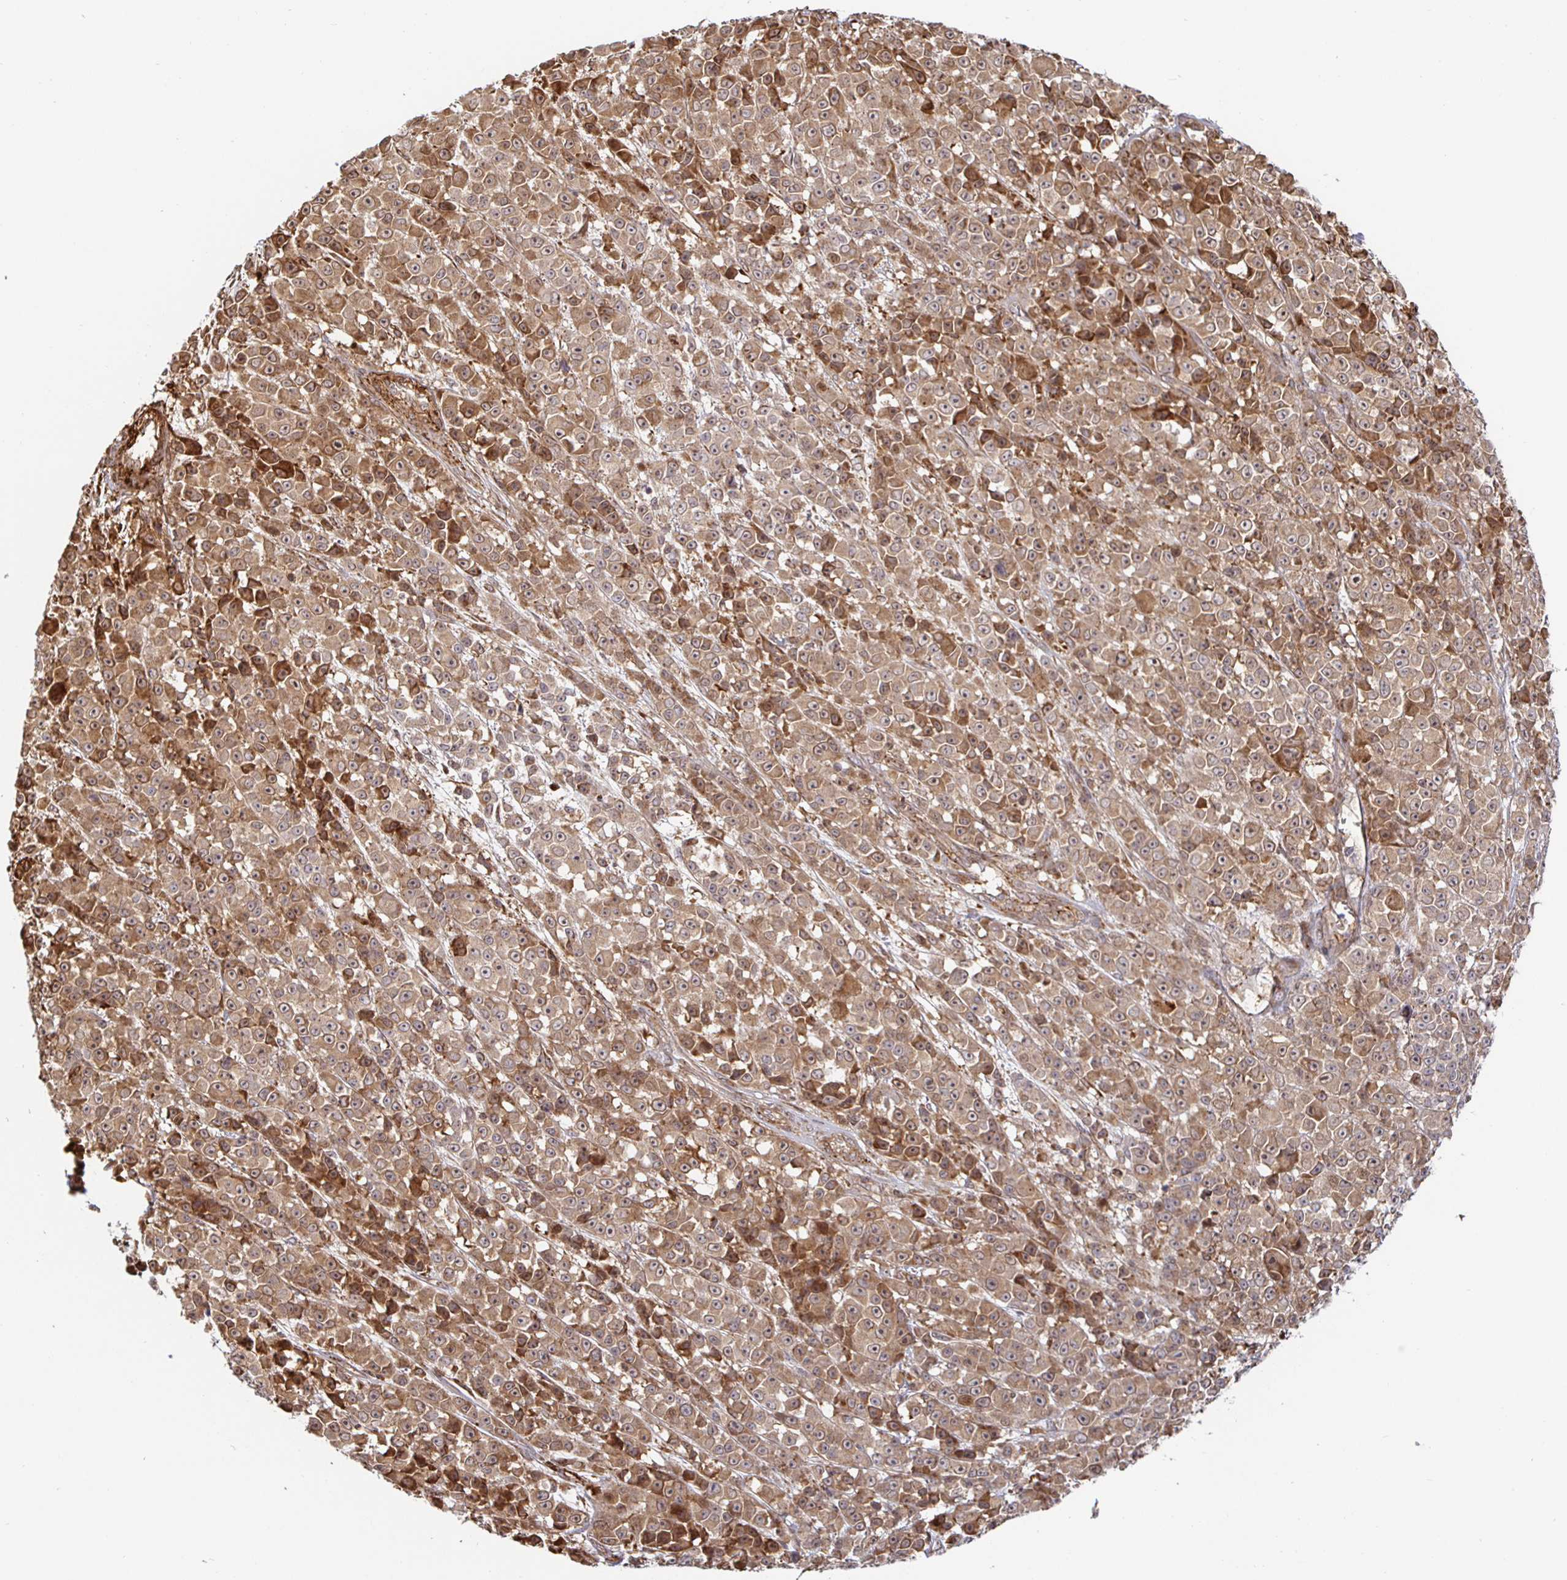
{"staining": {"intensity": "moderate", "quantity": ">75%", "location": "cytoplasmic/membranous,nuclear"}, "tissue": "melanoma", "cell_type": "Tumor cells", "image_type": "cancer", "snomed": [{"axis": "morphology", "description": "Malignant melanoma, NOS"}, {"axis": "topography", "description": "Skin"}, {"axis": "topography", "description": "Skin of back"}], "caption": "A photomicrograph of human malignant melanoma stained for a protein demonstrates moderate cytoplasmic/membranous and nuclear brown staining in tumor cells. (brown staining indicates protein expression, while blue staining denotes nuclei).", "gene": "STRAP", "patient": {"sex": "male", "age": 91}}